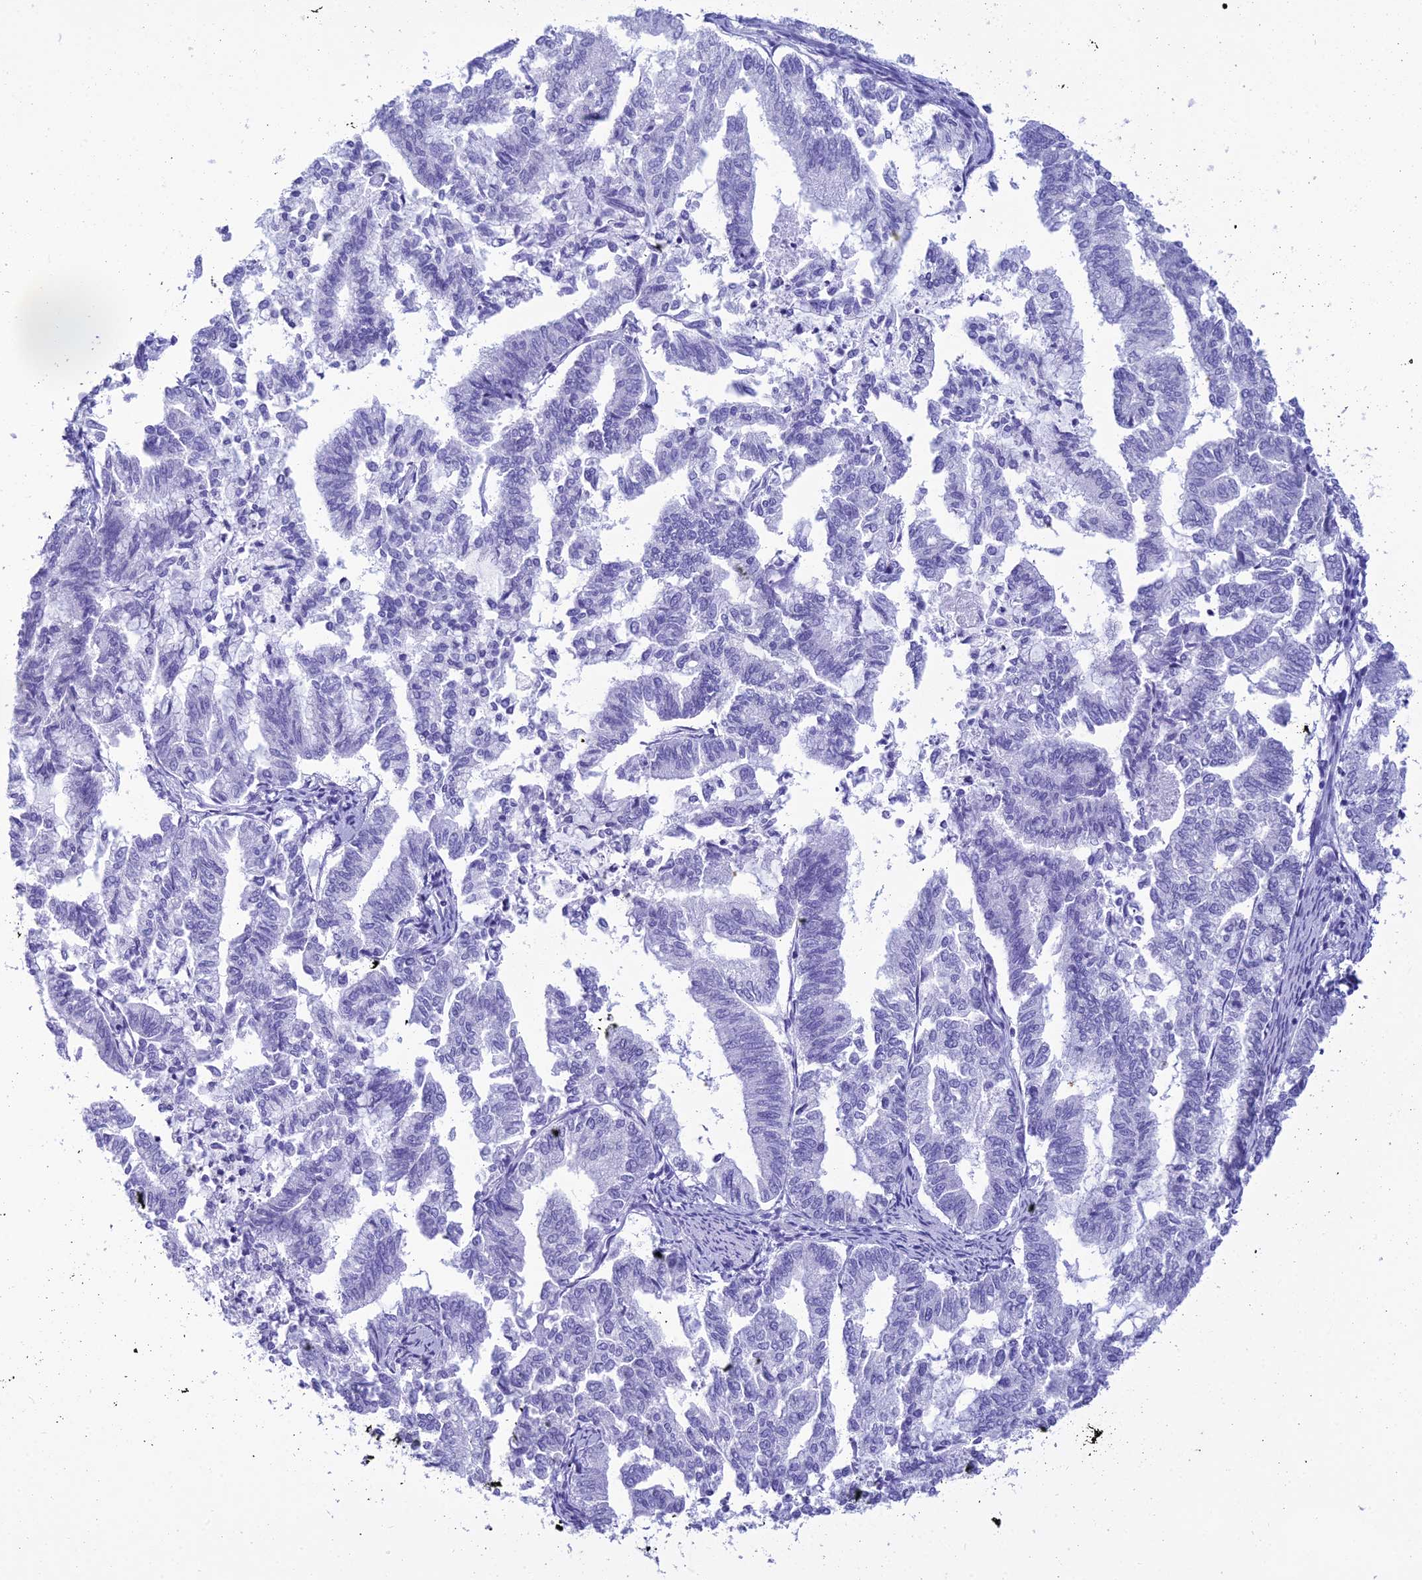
{"staining": {"intensity": "negative", "quantity": "none", "location": "none"}, "tissue": "endometrial cancer", "cell_type": "Tumor cells", "image_type": "cancer", "snomed": [{"axis": "morphology", "description": "Adenocarcinoma, NOS"}, {"axis": "topography", "description": "Endometrium"}], "caption": "High magnification brightfield microscopy of adenocarcinoma (endometrial) stained with DAB (3,3'-diaminobenzidine) (brown) and counterstained with hematoxylin (blue): tumor cells show no significant staining.", "gene": "ZNF442", "patient": {"sex": "female", "age": 79}}